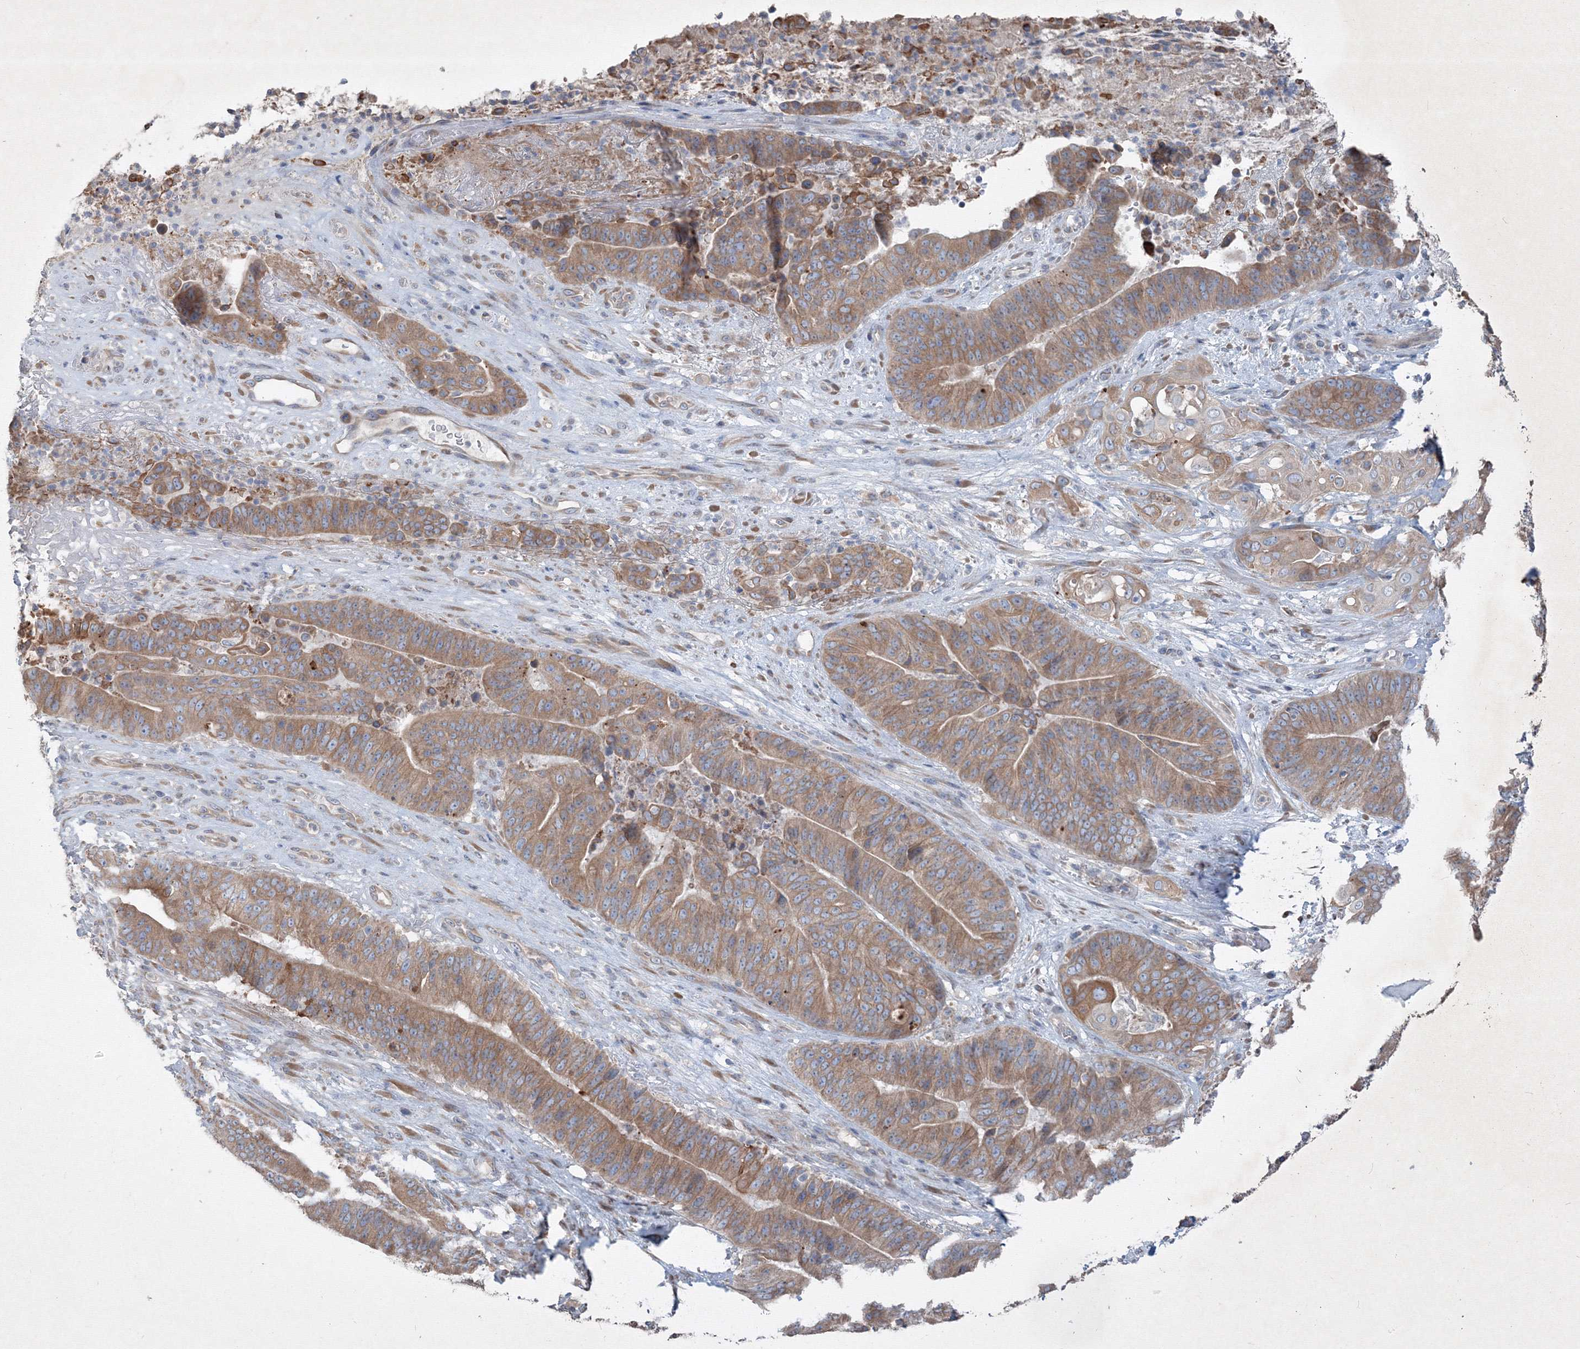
{"staining": {"intensity": "moderate", "quantity": ">75%", "location": "cytoplasmic/membranous"}, "tissue": "pancreatic cancer", "cell_type": "Tumor cells", "image_type": "cancer", "snomed": [{"axis": "morphology", "description": "Adenocarcinoma, NOS"}, {"axis": "topography", "description": "Pancreas"}], "caption": "Protein expression analysis of pancreatic adenocarcinoma exhibits moderate cytoplasmic/membranous expression in about >75% of tumor cells.", "gene": "IFNAR1", "patient": {"sex": "female", "age": 77}}